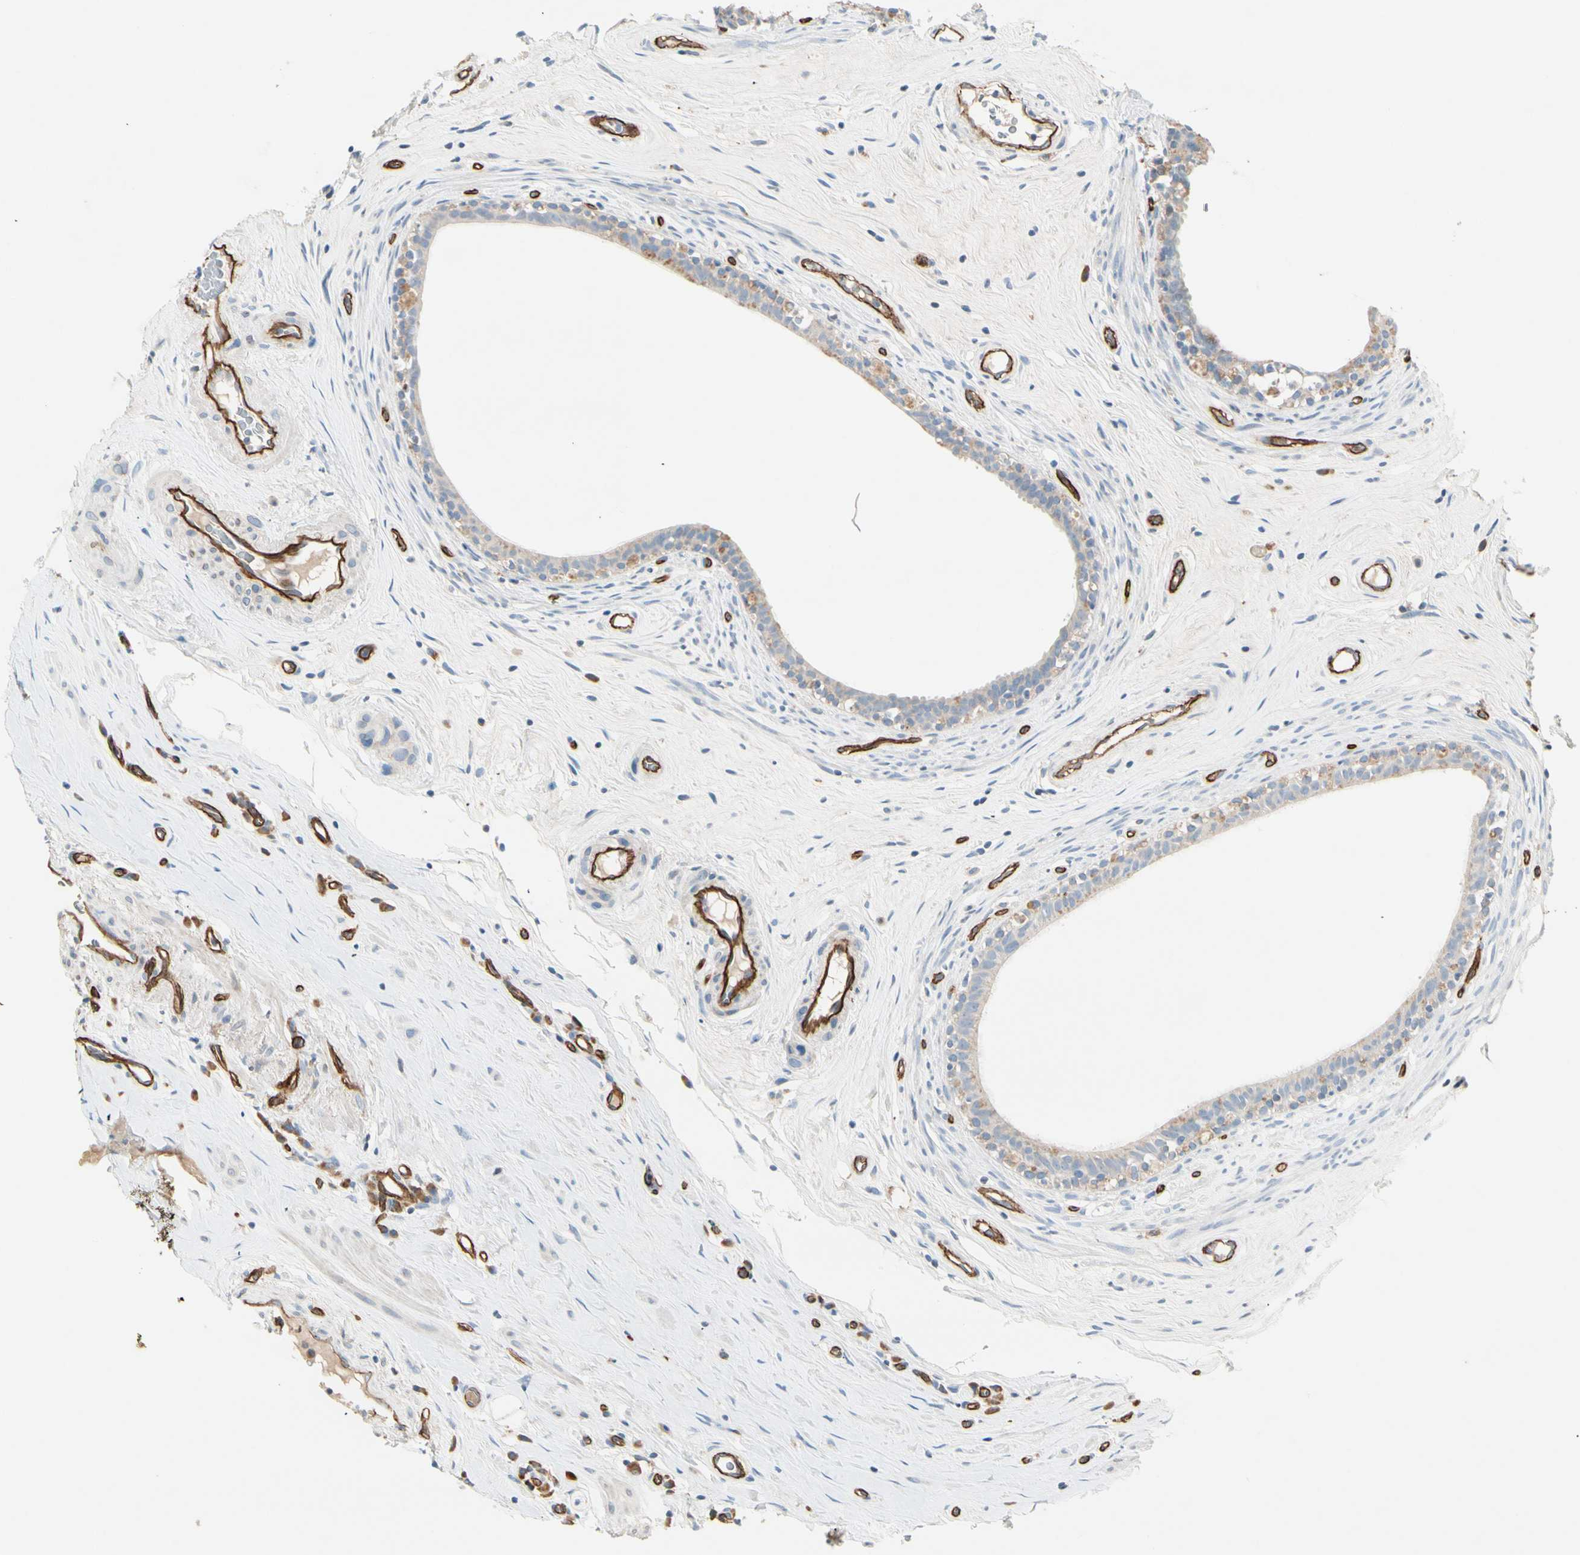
{"staining": {"intensity": "weak", "quantity": "<25%", "location": "cytoplasmic/membranous"}, "tissue": "epididymis", "cell_type": "Glandular cells", "image_type": "normal", "snomed": [{"axis": "morphology", "description": "Normal tissue, NOS"}, {"axis": "morphology", "description": "Inflammation, NOS"}, {"axis": "topography", "description": "Epididymis"}], "caption": "A high-resolution histopathology image shows immunohistochemistry (IHC) staining of unremarkable epididymis, which reveals no significant positivity in glandular cells.", "gene": "CD93", "patient": {"sex": "male", "age": 84}}